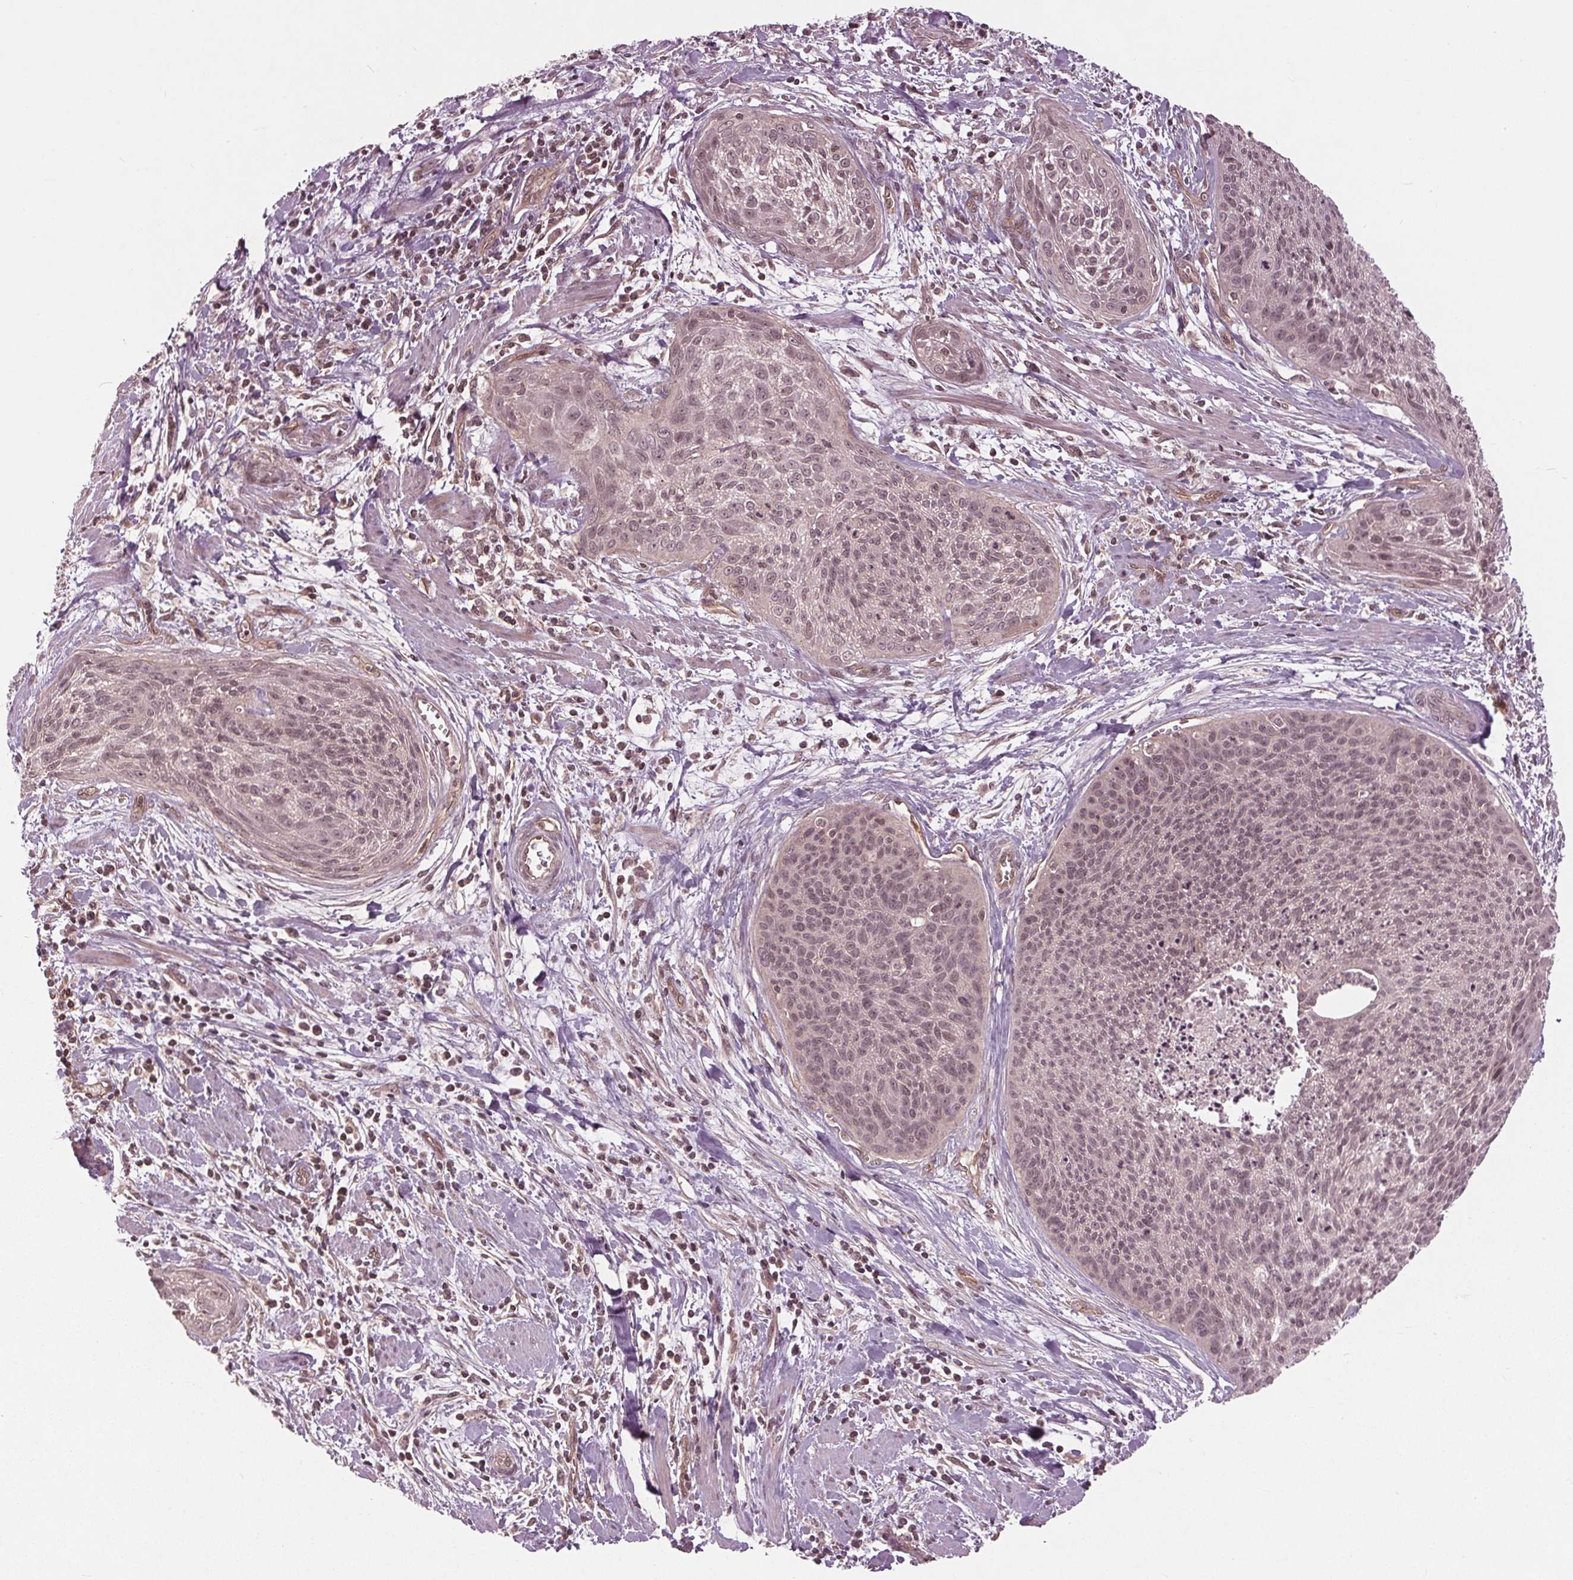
{"staining": {"intensity": "weak", "quantity": "<25%", "location": "nuclear"}, "tissue": "cervical cancer", "cell_type": "Tumor cells", "image_type": "cancer", "snomed": [{"axis": "morphology", "description": "Squamous cell carcinoma, NOS"}, {"axis": "topography", "description": "Cervix"}], "caption": "A high-resolution micrograph shows immunohistochemistry (IHC) staining of cervical cancer (squamous cell carcinoma), which shows no significant expression in tumor cells.", "gene": "BTBD1", "patient": {"sex": "female", "age": 55}}